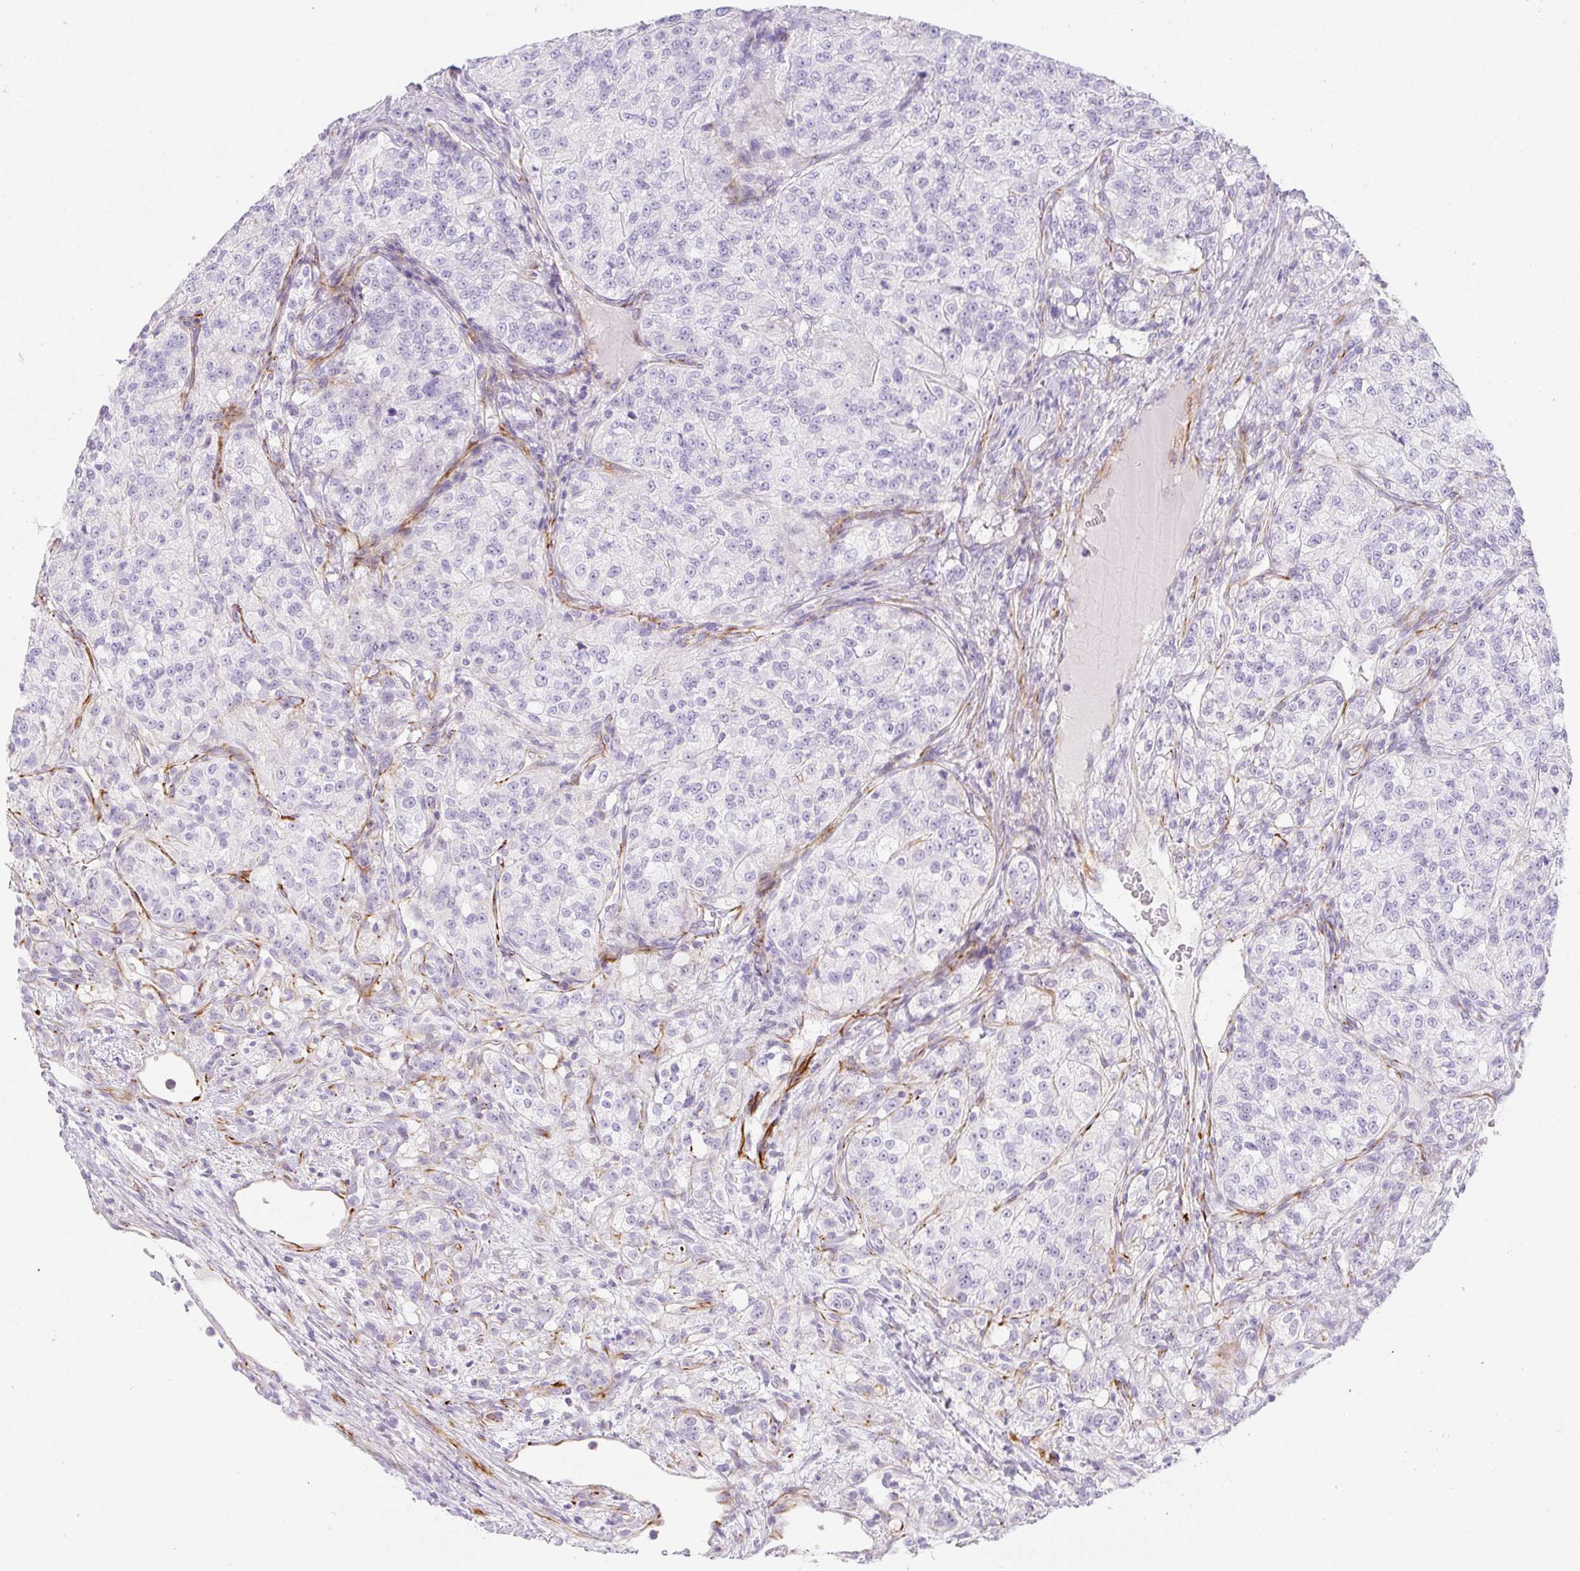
{"staining": {"intensity": "negative", "quantity": "none", "location": "none"}, "tissue": "renal cancer", "cell_type": "Tumor cells", "image_type": "cancer", "snomed": [{"axis": "morphology", "description": "Adenocarcinoma, NOS"}, {"axis": "topography", "description": "Kidney"}], "caption": "Immunohistochemistry (IHC) of human renal cancer (adenocarcinoma) shows no staining in tumor cells. (Immunohistochemistry, brightfield microscopy, high magnification).", "gene": "ZNF689", "patient": {"sex": "female", "age": 63}}